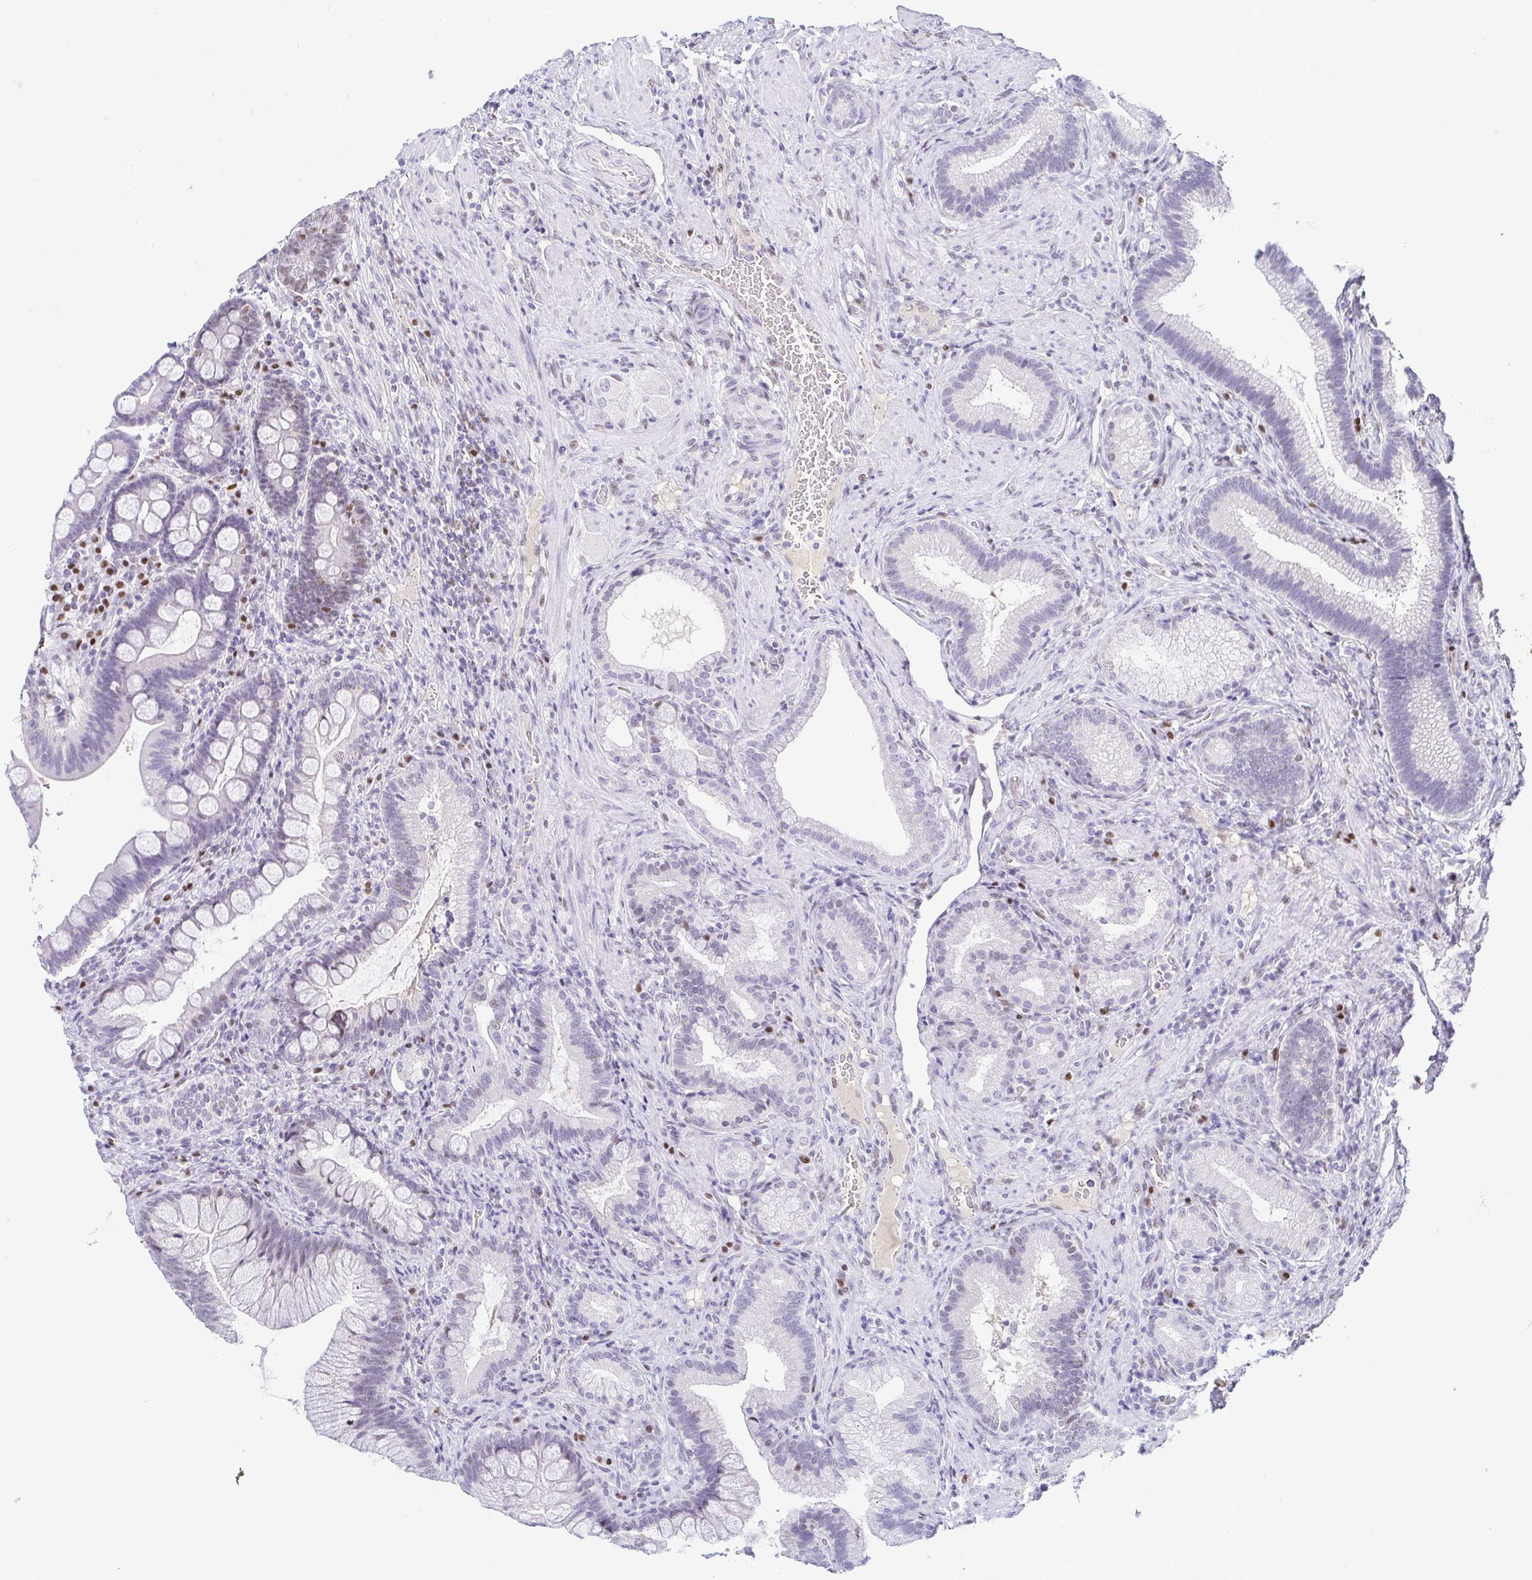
{"staining": {"intensity": "negative", "quantity": "none", "location": "none"}, "tissue": "duodenum", "cell_type": "Glandular cells", "image_type": "normal", "snomed": [{"axis": "morphology", "description": "Normal tissue, NOS"}, {"axis": "topography", "description": "Pancreas"}, {"axis": "topography", "description": "Duodenum"}], "caption": "IHC histopathology image of benign human duodenum stained for a protein (brown), which shows no staining in glandular cells. (Stains: DAB (3,3'-diaminobenzidine) immunohistochemistry with hematoxylin counter stain, Microscopy: brightfield microscopy at high magnification).", "gene": "TCF3", "patient": {"sex": "male", "age": 59}}